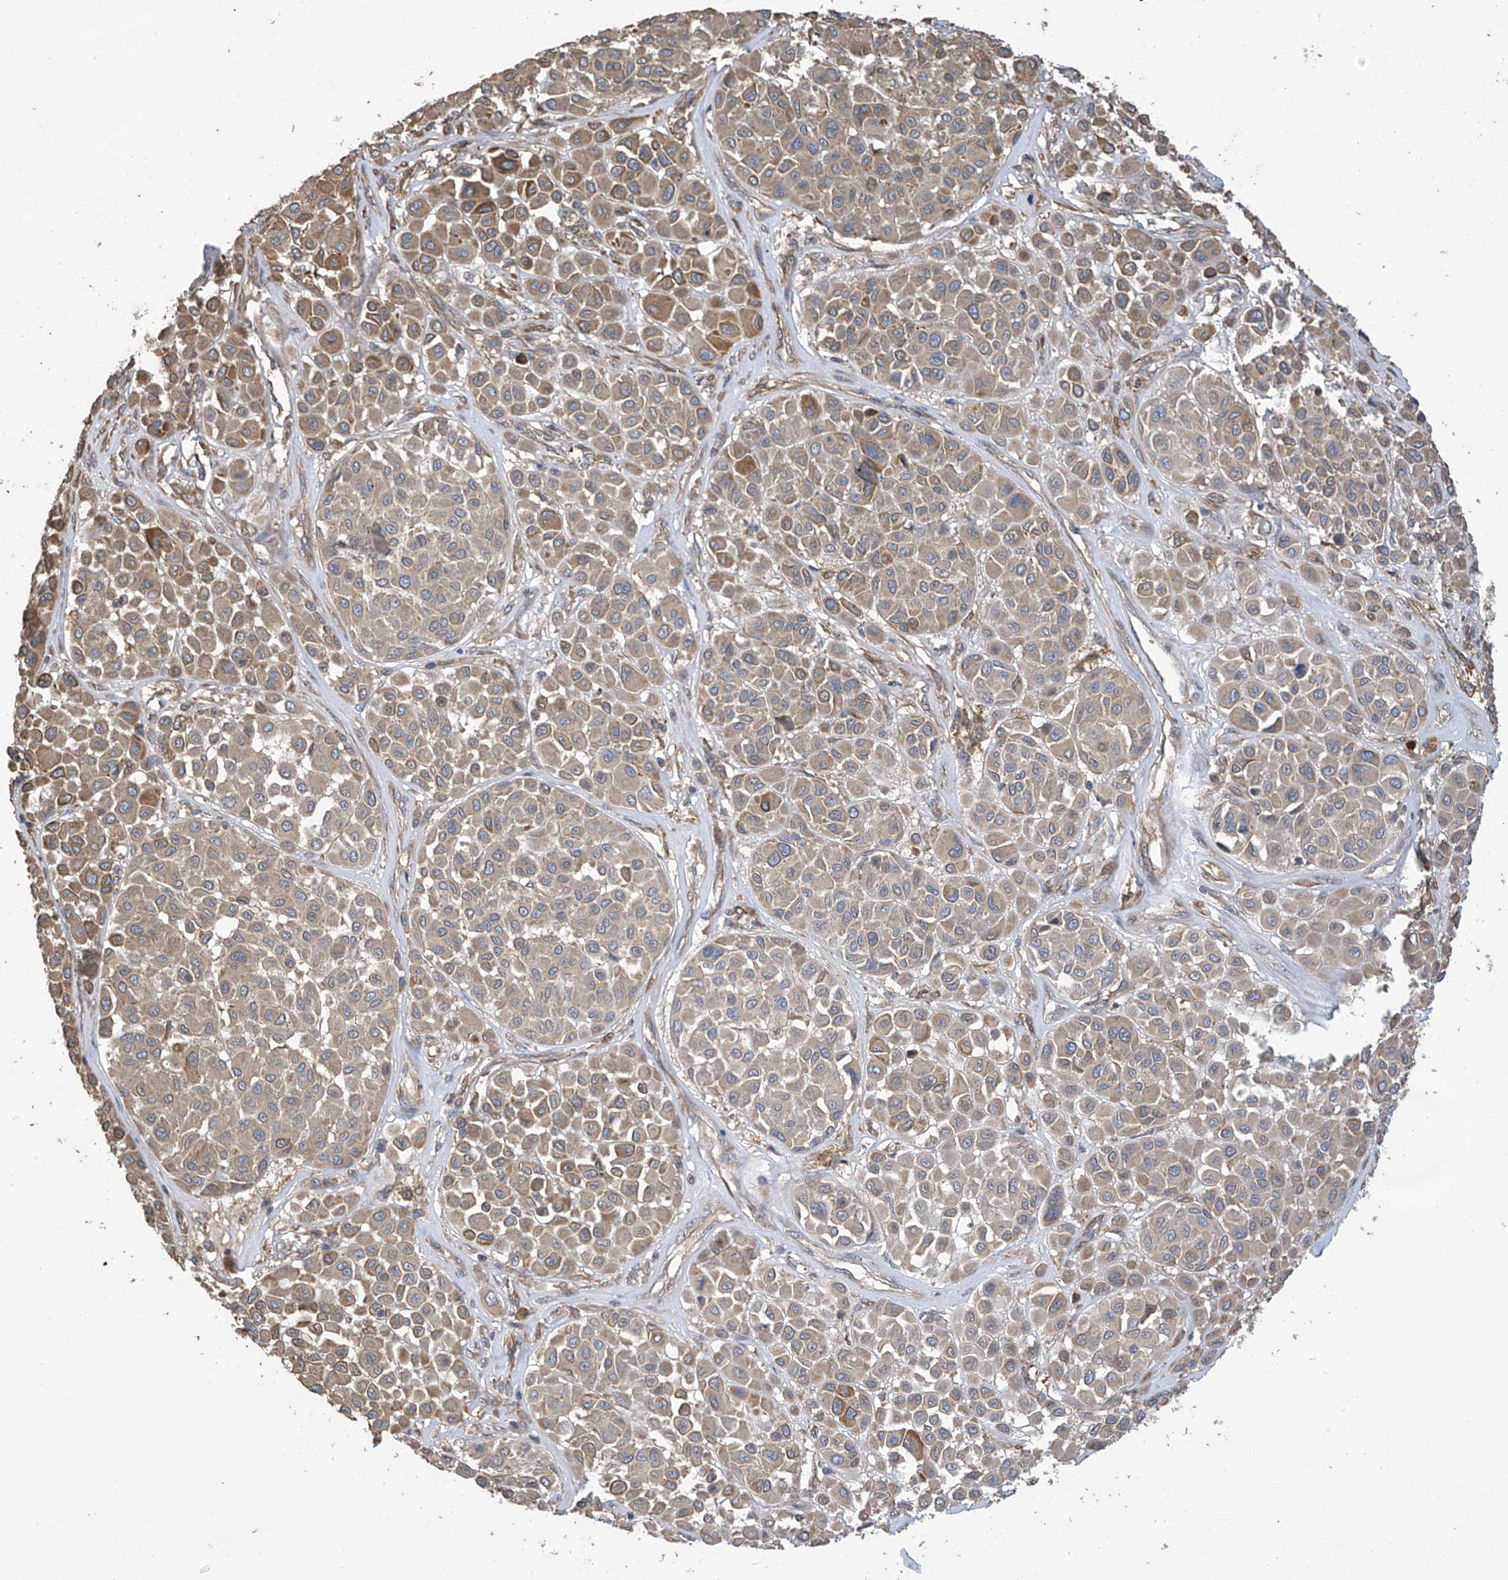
{"staining": {"intensity": "moderate", "quantity": "<25%", "location": "cytoplasmic/membranous"}, "tissue": "melanoma", "cell_type": "Tumor cells", "image_type": "cancer", "snomed": [{"axis": "morphology", "description": "Malignant melanoma, Metastatic site"}, {"axis": "topography", "description": "Soft tissue"}], "caption": "Protein expression analysis of human malignant melanoma (metastatic site) reveals moderate cytoplasmic/membranous expression in about <25% of tumor cells.", "gene": "PHACTR4", "patient": {"sex": "male", "age": 41}}